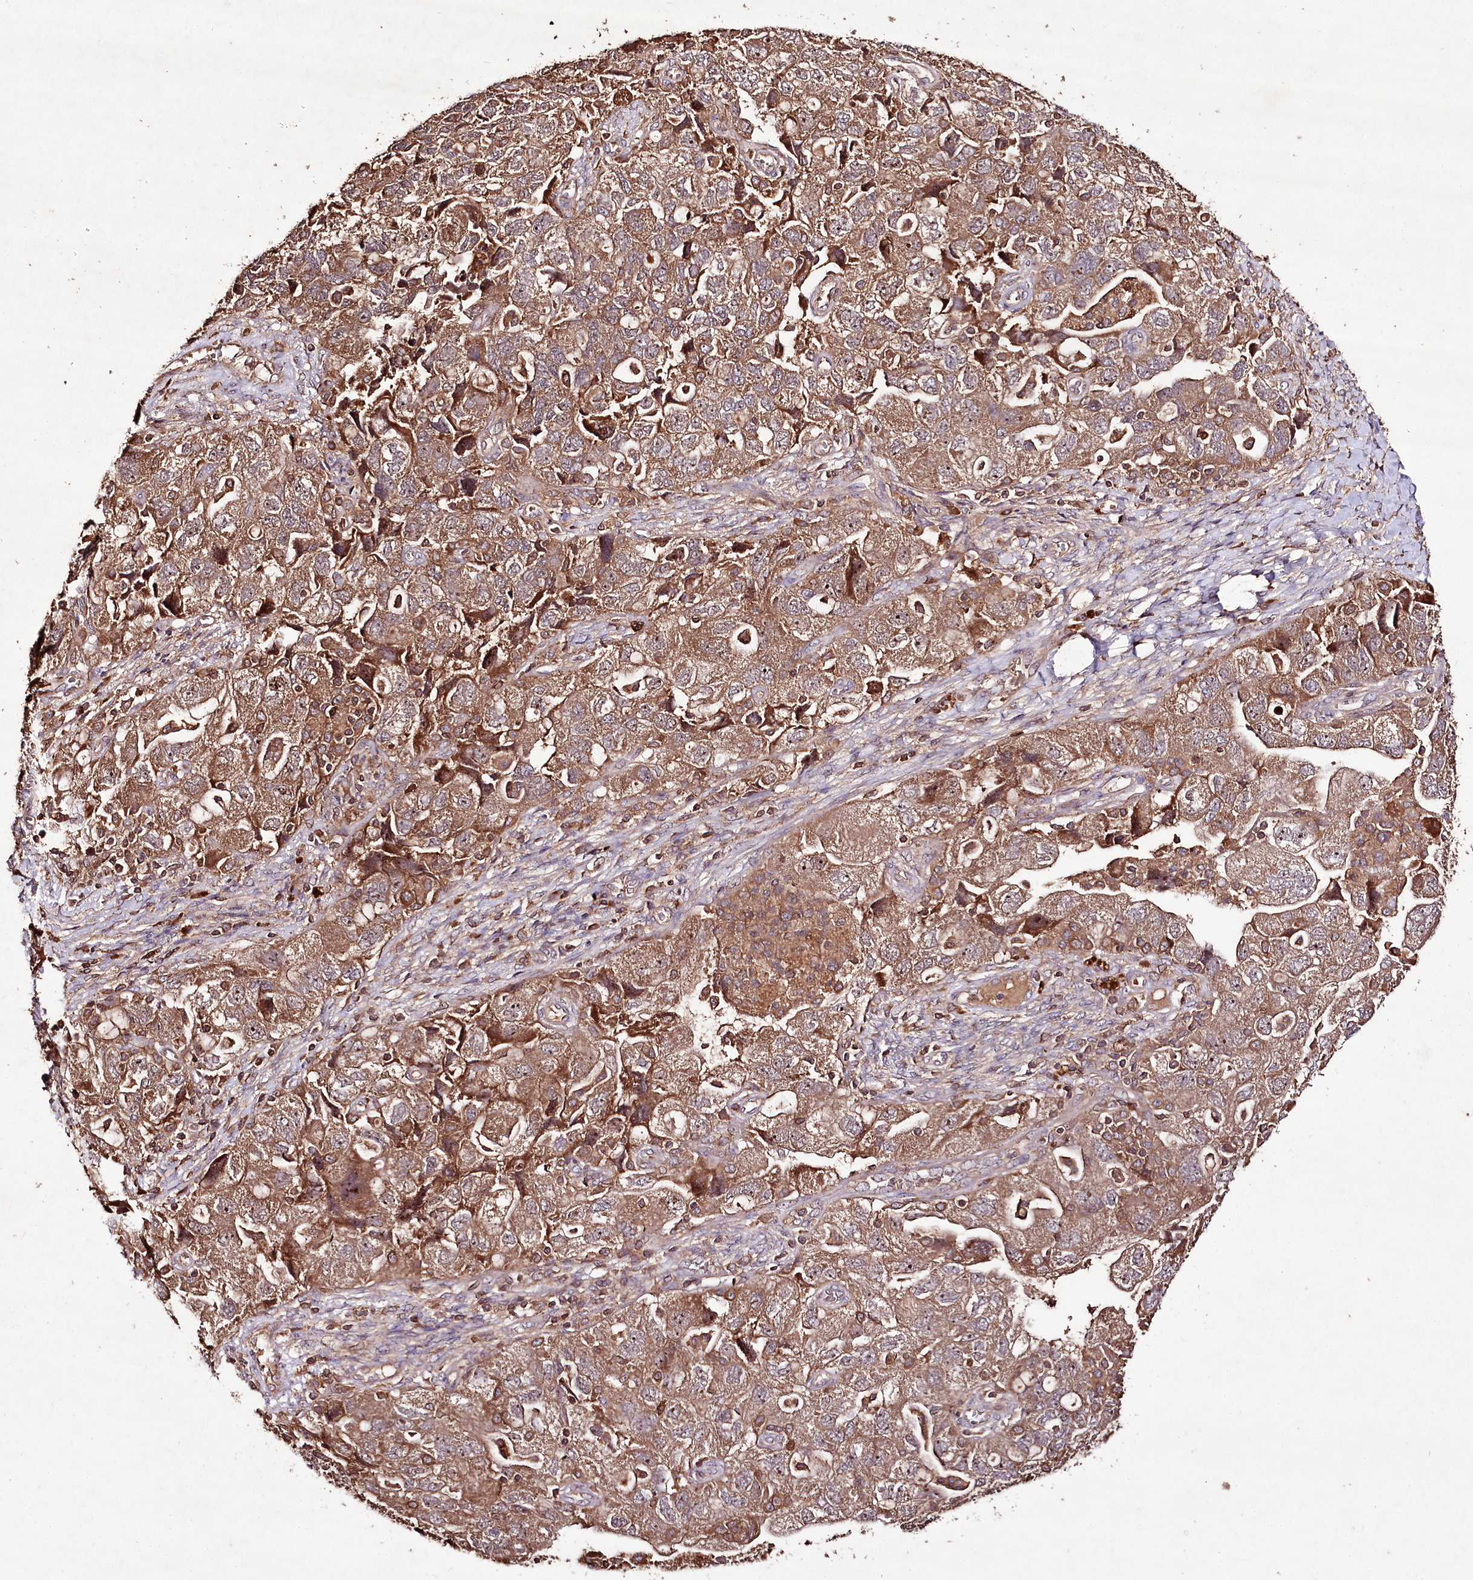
{"staining": {"intensity": "moderate", "quantity": ">75%", "location": "cytoplasmic/membranous"}, "tissue": "ovarian cancer", "cell_type": "Tumor cells", "image_type": "cancer", "snomed": [{"axis": "morphology", "description": "Carcinoma, NOS"}, {"axis": "morphology", "description": "Cystadenocarcinoma, serous, NOS"}, {"axis": "topography", "description": "Ovary"}], "caption": "An immunohistochemistry (IHC) image of neoplastic tissue is shown. Protein staining in brown labels moderate cytoplasmic/membranous positivity in serous cystadenocarcinoma (ovarian) within tumor cells.", "gene": "FAM53B", "patient": {"sex": "female", "age": 69}}